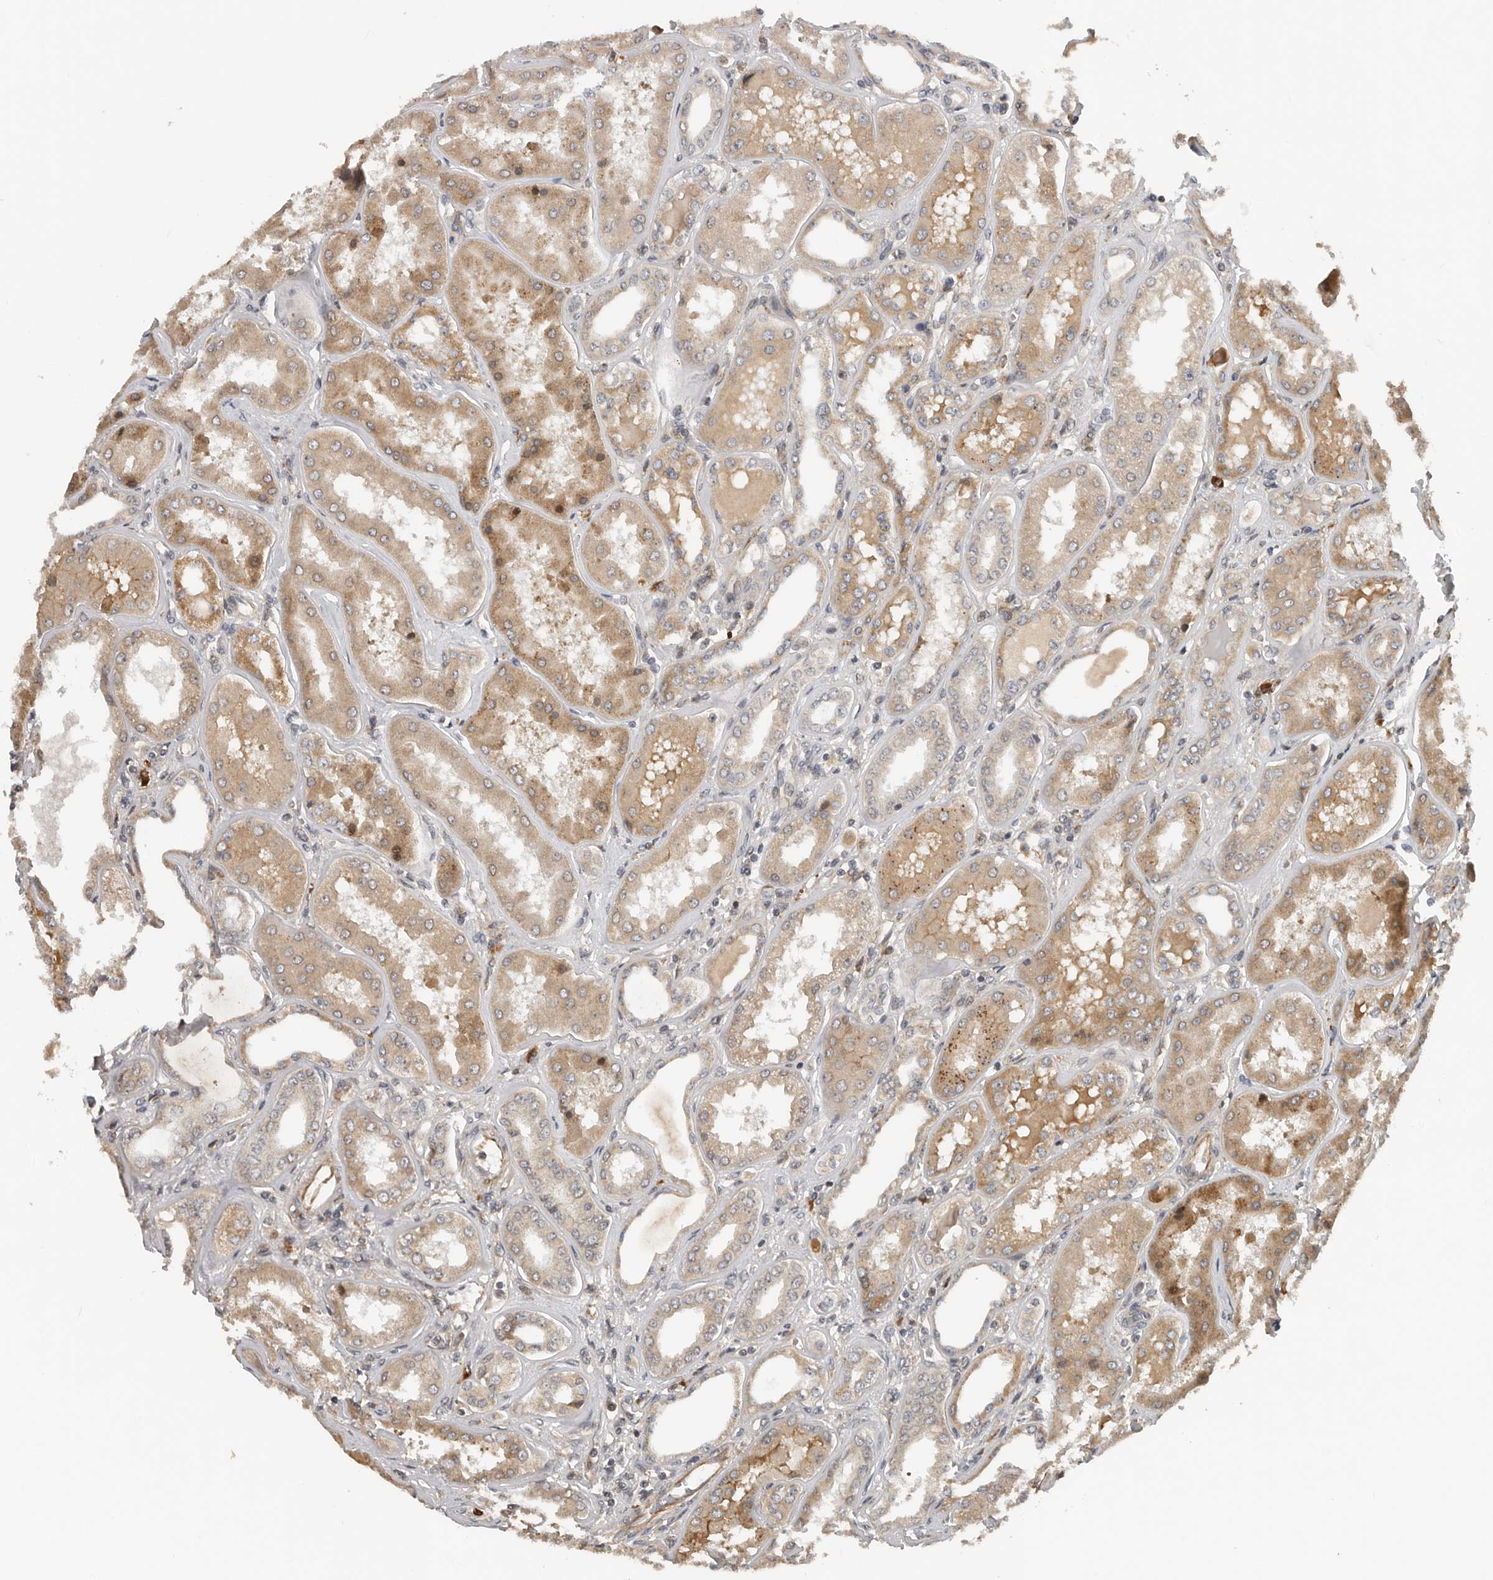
{"staining": {"intensity": "moderate", "quantity": "25%-75%", "location": "cytoplasmic/membranous"}, "tissue": "kidney", "cell_type": "Cells in glomeruli", "image_type": "normal", "snomed": [{"axis": "morphology", "description": "Normal tissue, NOS"}, {"axis": "topography", "description": "Kidney"}], "caption": "Immunohistochemistry of unremarkable human kidney exhibits medium levels of moderate cytoplasmic/membranous staining in approximately 25%-75% of cells in glomeruli. (brown staining indicates protein expression, while blue staining denotes nuclei).", "gene": "RNF157", "patient": {"sex": "female", "age": 56}}